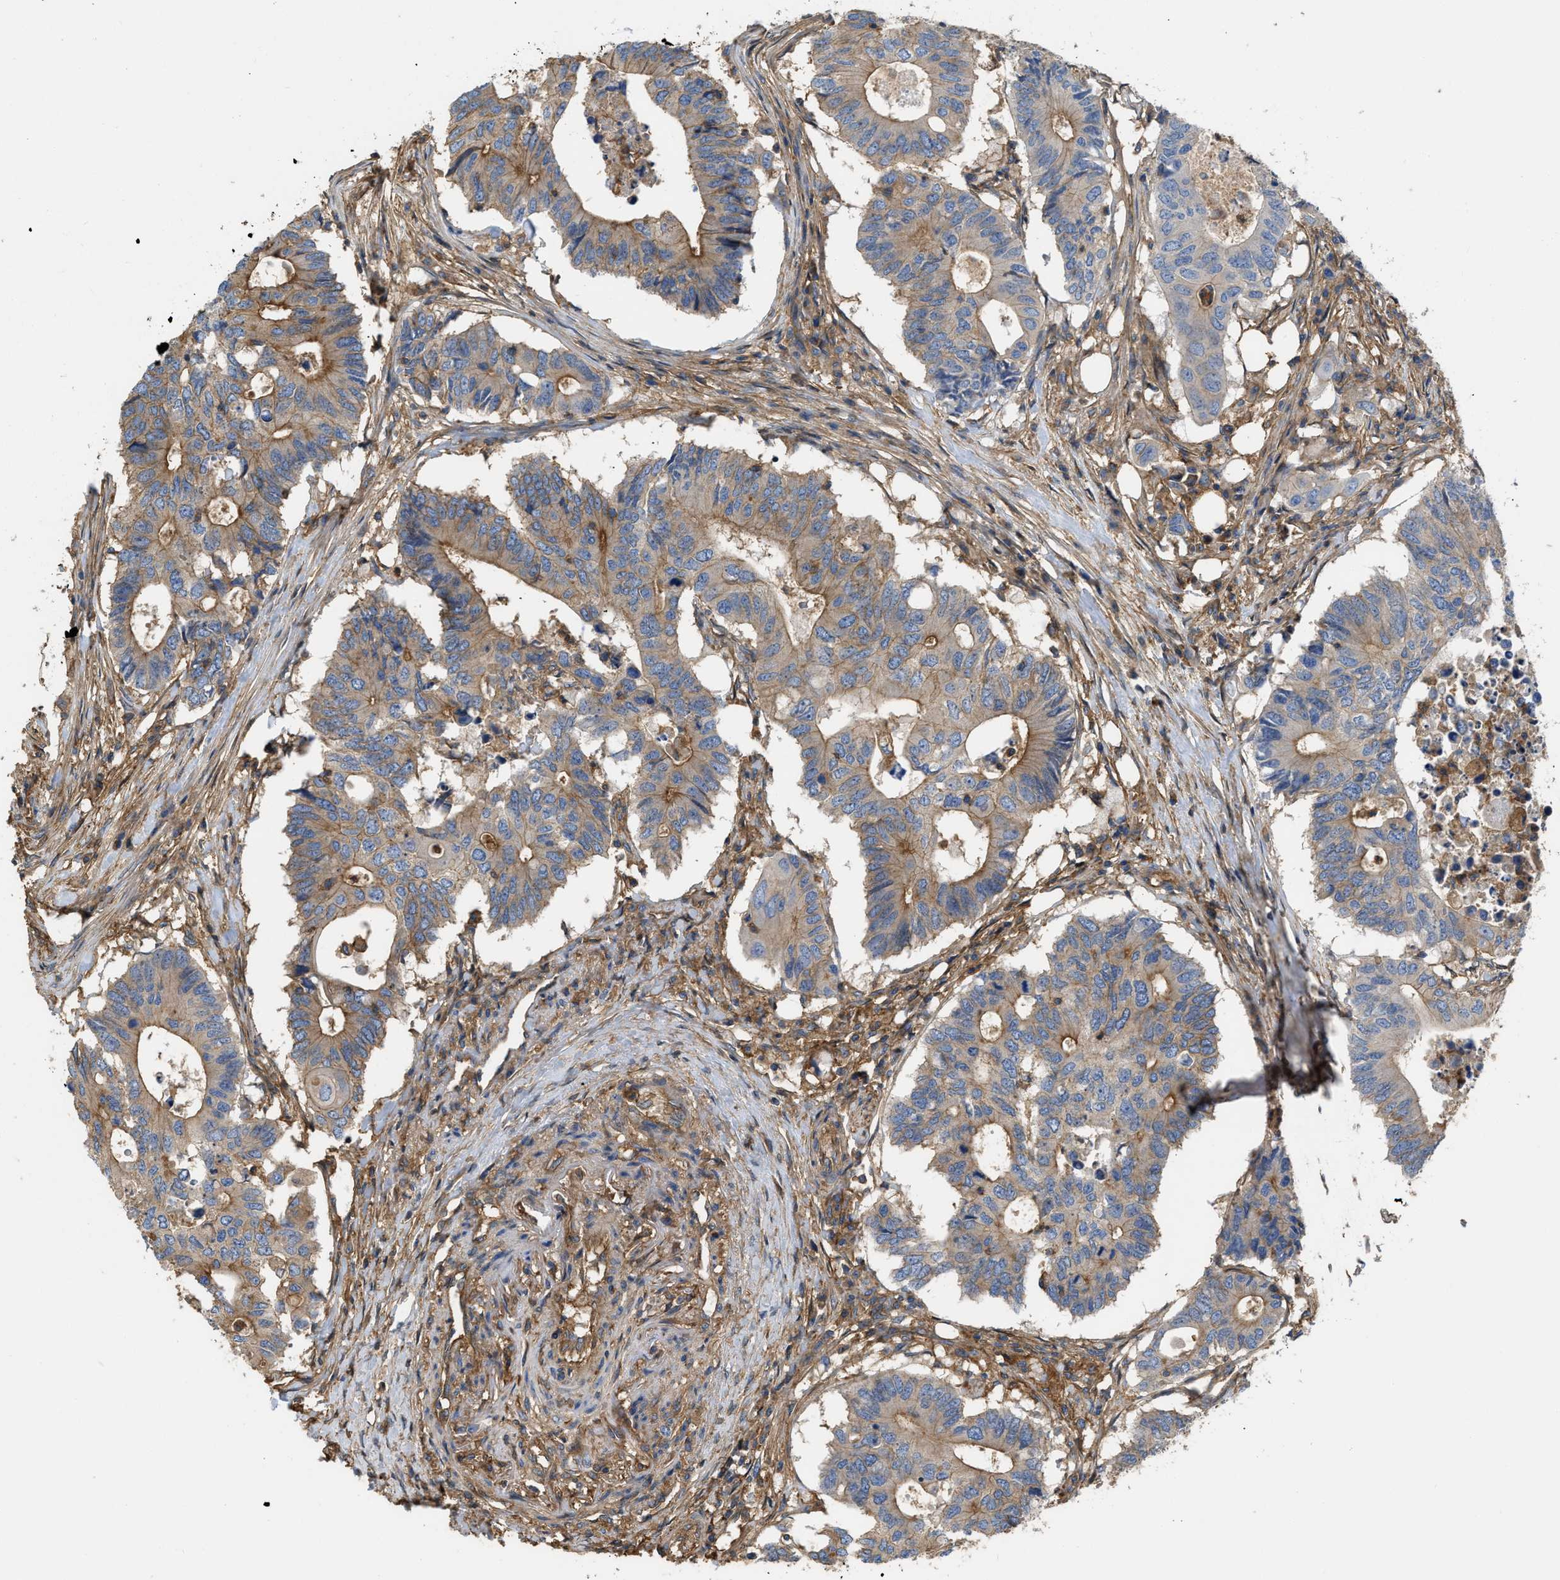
{"staining": {"intensity": "moderate", "quantity": ">75%", "location": "cytoplasmic/membranous"}, "tissue": "colorectal cancer", "cell_type": "Tumor cells", "image_type": "cancer", "snomed": [{"axis": "morphology", "description": "Adenocarcinoma, NOS"}, {"axis": "topography", "description": "Colon"}], "caption": "IHC histopathology image of neoplastic tissue: colorectal cancer stained using immunohistochemistry reveals medium levels of moderate protein expression localized specifically in the cytoplasmic/membranous of tumor cells, appearing as a cytoplasmic/membranous brown color.", "gene": "GNB4", "patient": {"sex": "male", "age": 71}}